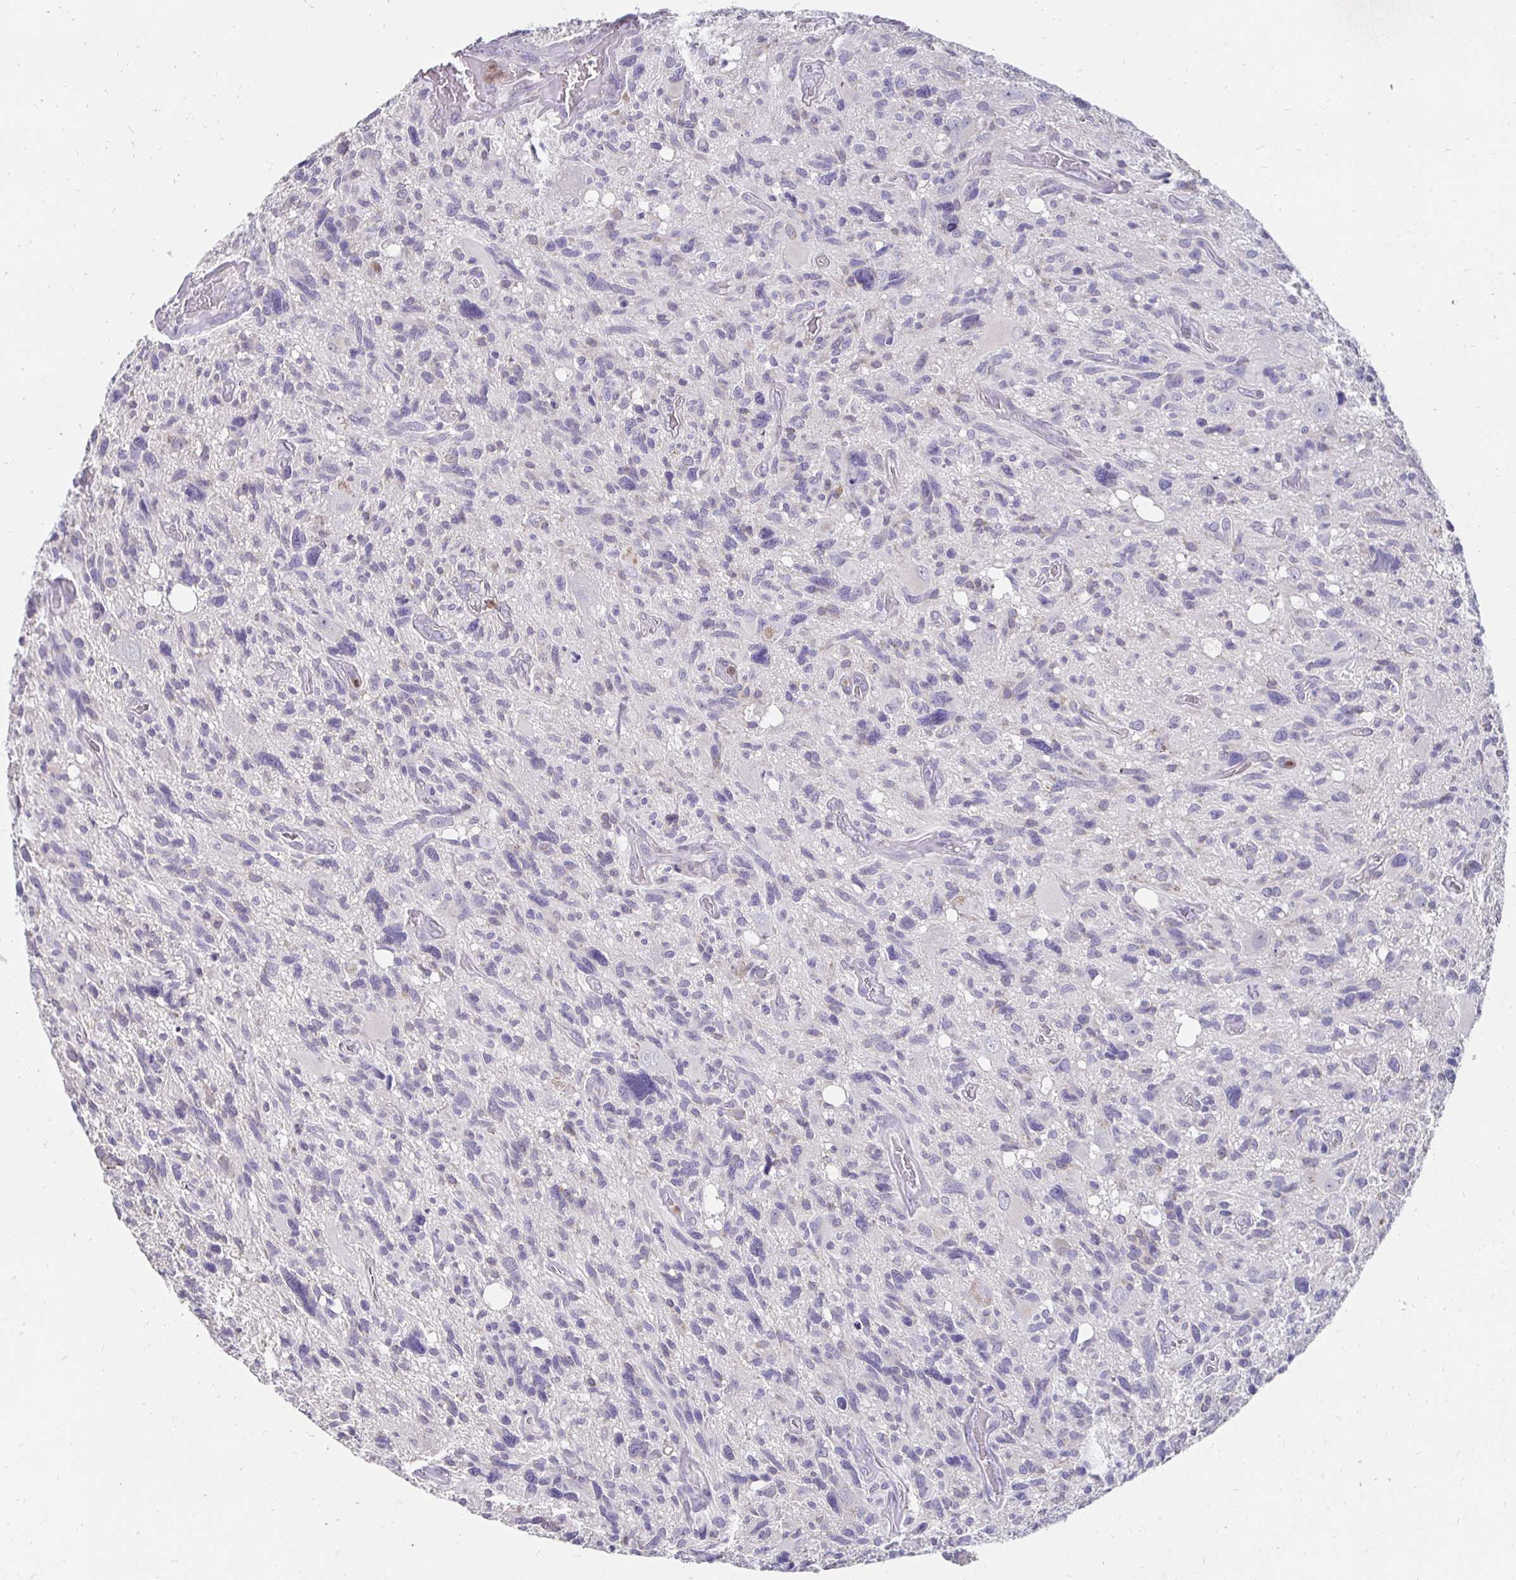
{"staining": {"intensity": "negative", "quantity": "none", "location": "none"}, "tissue": "glioma", "cell_type": "Tumor cells", "image_type": "cancer", "snomed": [{"axis": "morphology", "description": "Glioma, malignant, High grade"}, {"axis": "topography", "description": "Brain"}], "caption": "Immunohistochemistry (IHC) histopathology image of neoplastic tissue: glioma stained with DAB (3,3'-diaminobenzidine) shows no significant protein positivity in tumor cells.", "gene": "GK2", "patient": {"sex": "male", "age": 49}}